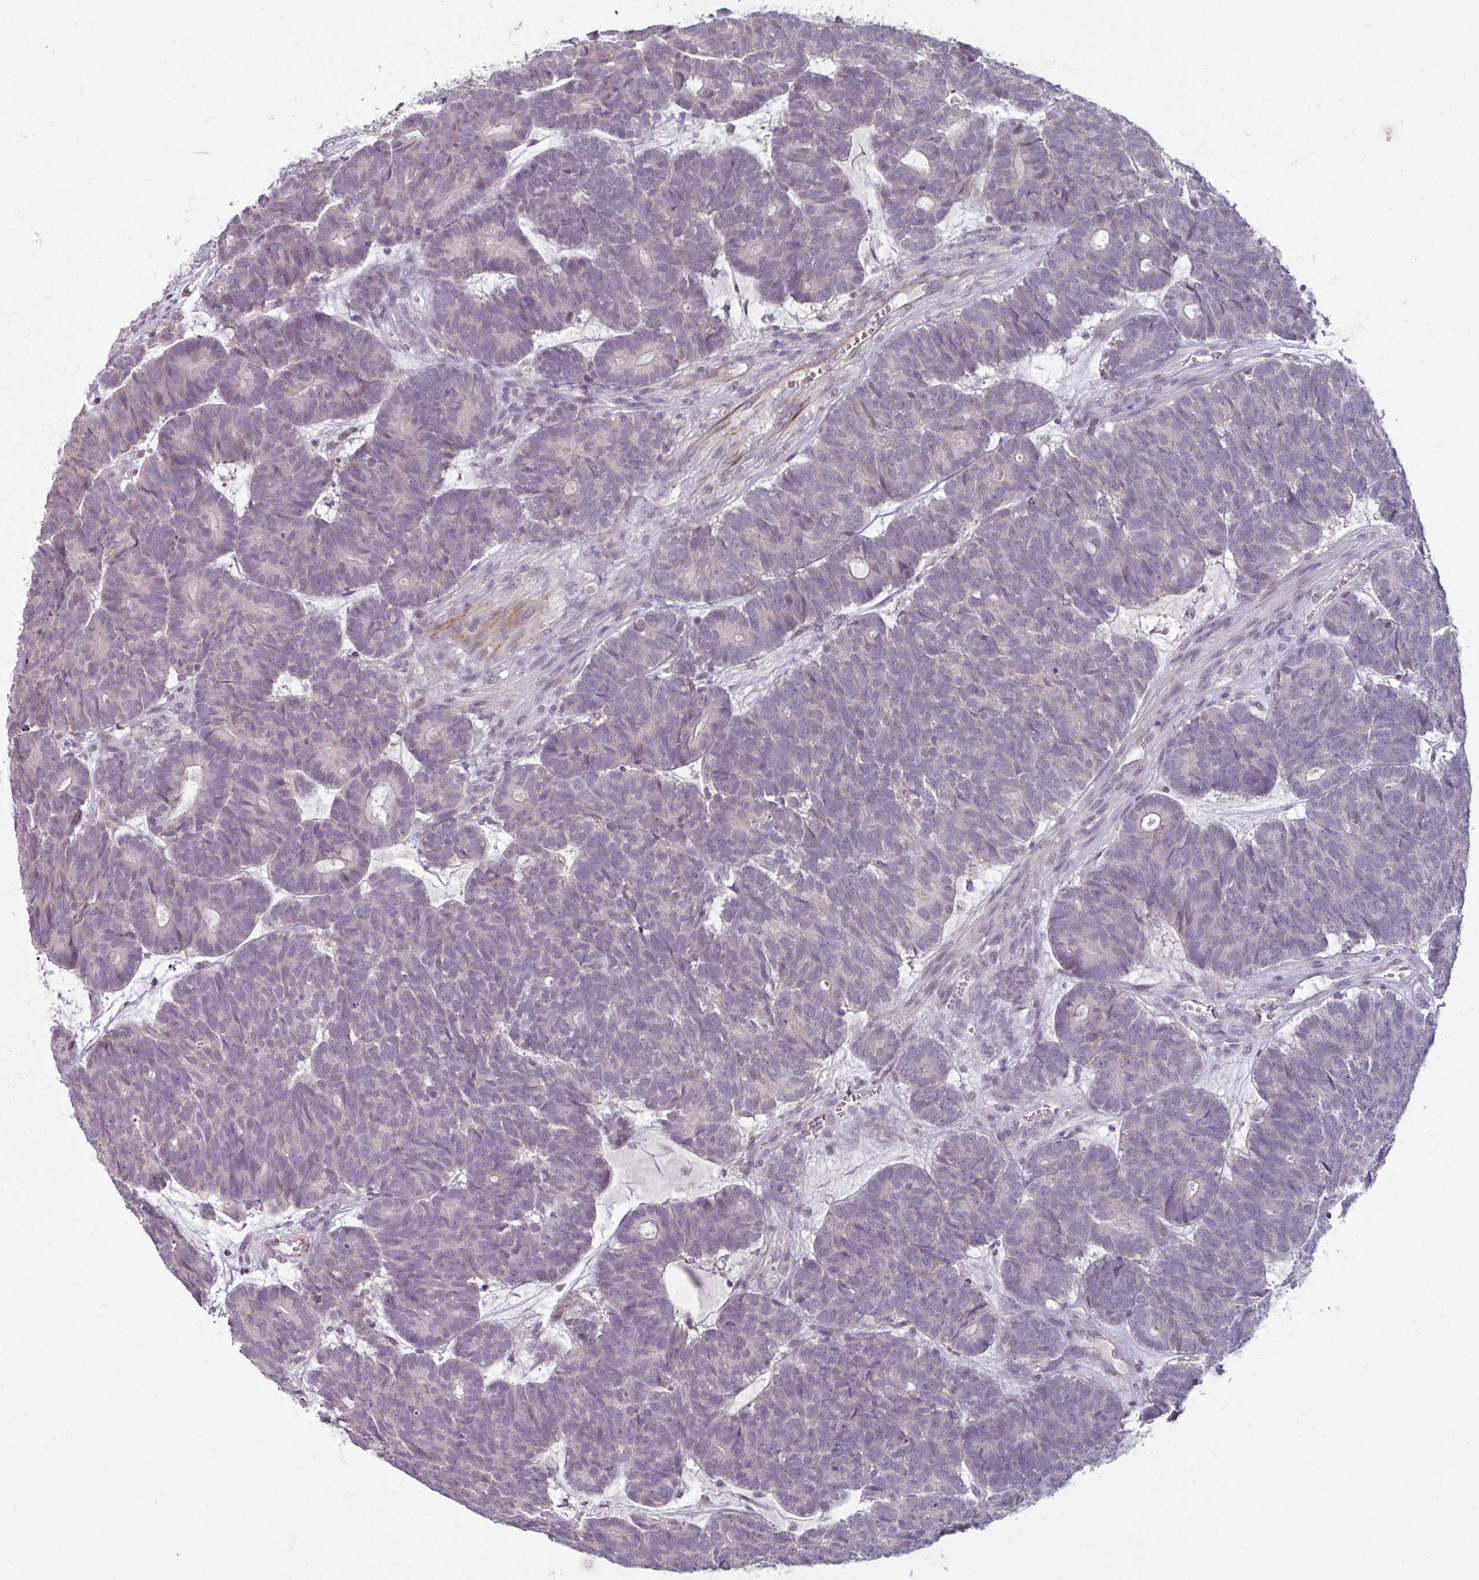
{"staining": {"intensity": "negative", "quantity": "none", "location": "none"}, "tissue": "head and neck cancer", "cell_type": "Tumor cells", "image_type": "cancer", "snomed": [{"axis": "morphology", "description": "Adenocarcinoma, NOS"}, {"axis": "topography", "description": "Head-Neck"}], "caption": "Immunohistochemistry of human head and neck cancer reveals no staining in tumor cells. (Brightfield microscopy of DAB (3,3'-diaminobenzidine) immunohistochemistry at high magnification).", "gene": "UVSSA", "patient": {"sex": "female", "age": 81}}